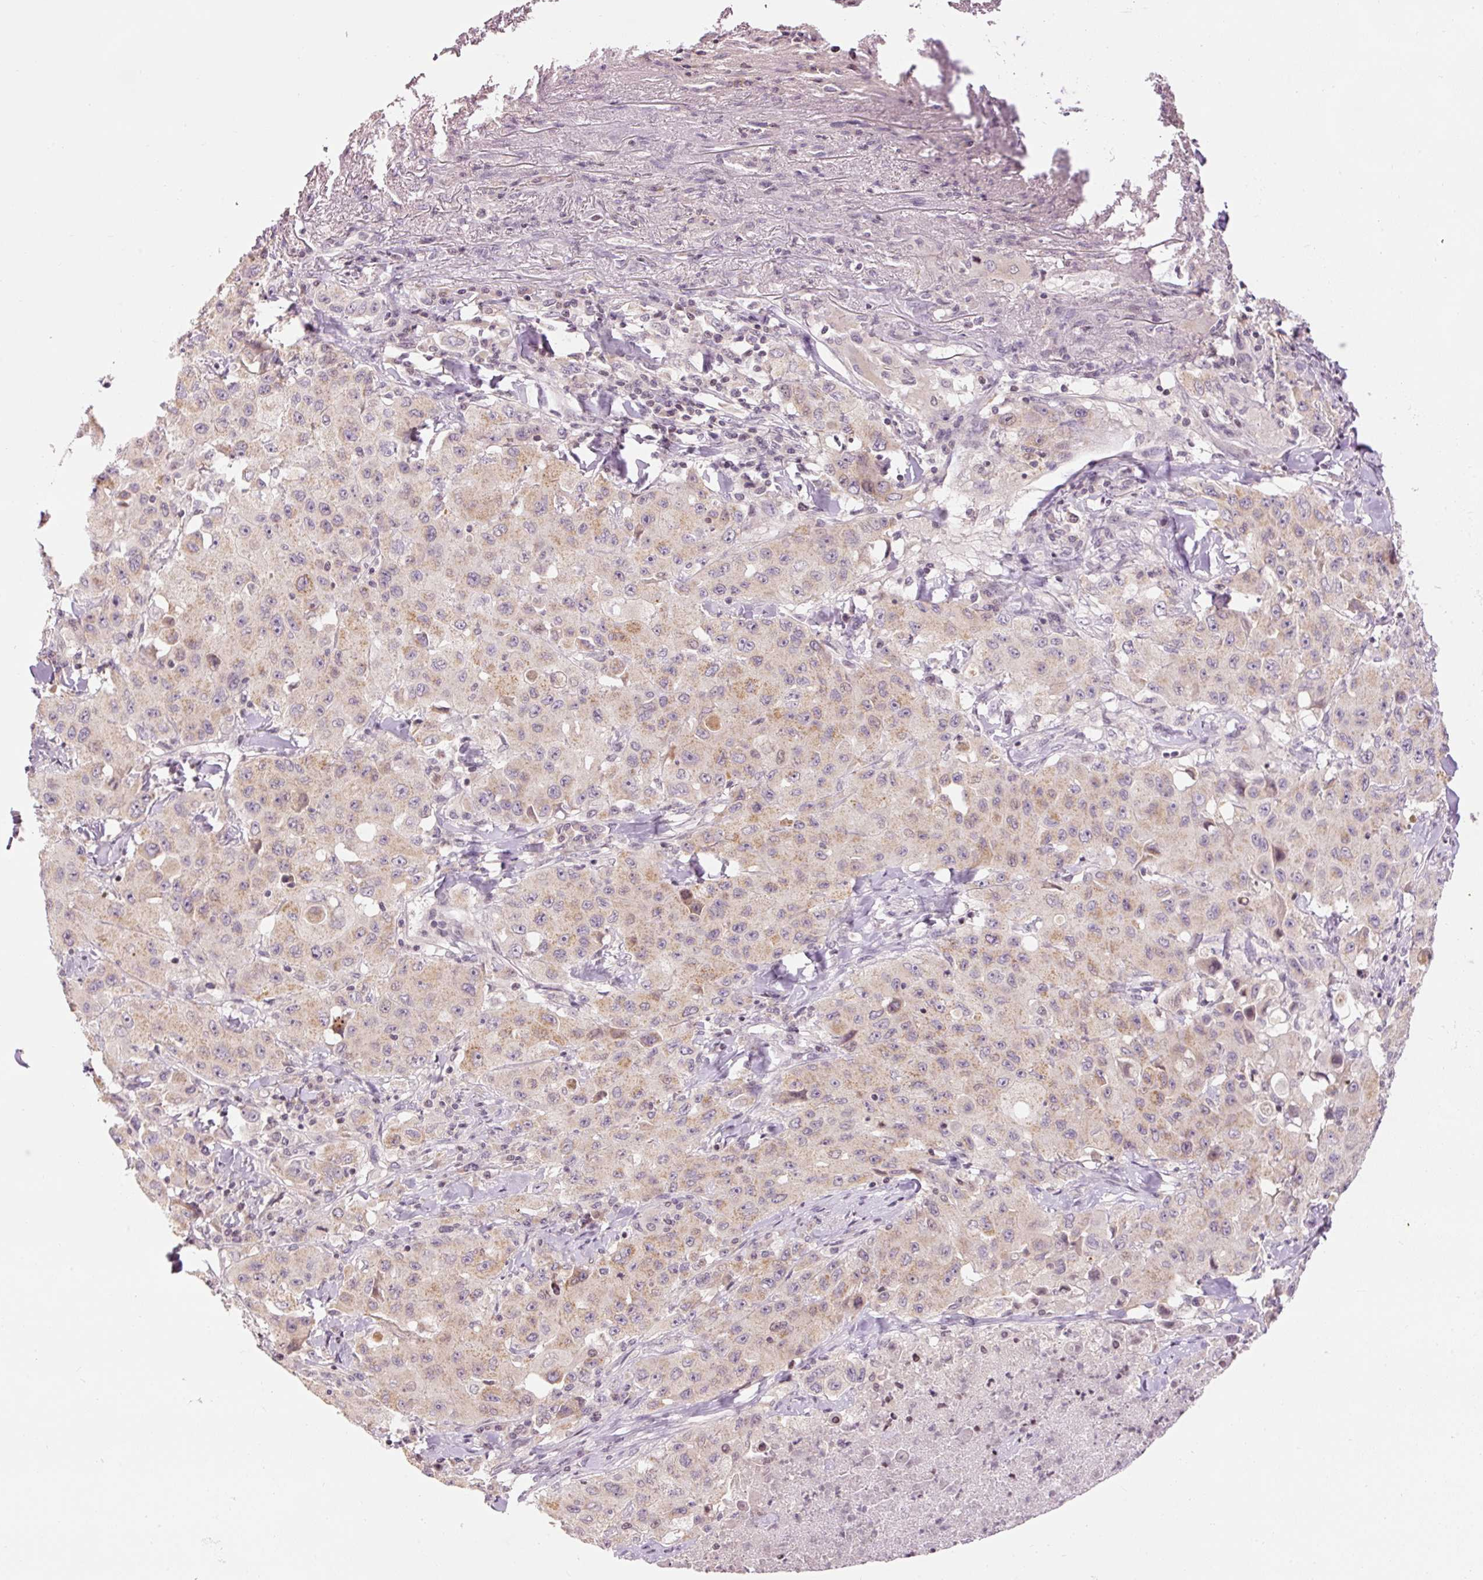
{"staining": {"intensity": "weak", "quantity": "25%-75%", "location": "cytoplasmic/membranous"}, "tissue": "lung cancer", "cell_type": "Tumor cells", "image_type": "cancer", "snomed": [{"axis": "morphology", "description": "Squamous cell carcinoma, NOS"}, {"axis": "topography", "description": "Lung"}], "caption": "Brown immunohistochemical staining in human lung squamous cell carcinoma exhibits weak cytoplasmic/membranous expression in approximately 25%-75% of tumor cells. The staining was performed using DAB to visualize the protein expression in brown, while the nuclei were stained in blue with hematoxylin (Magnification: 20x).", "gene": "ABHD11", "patient": {"sex": "male", "age": 63}}